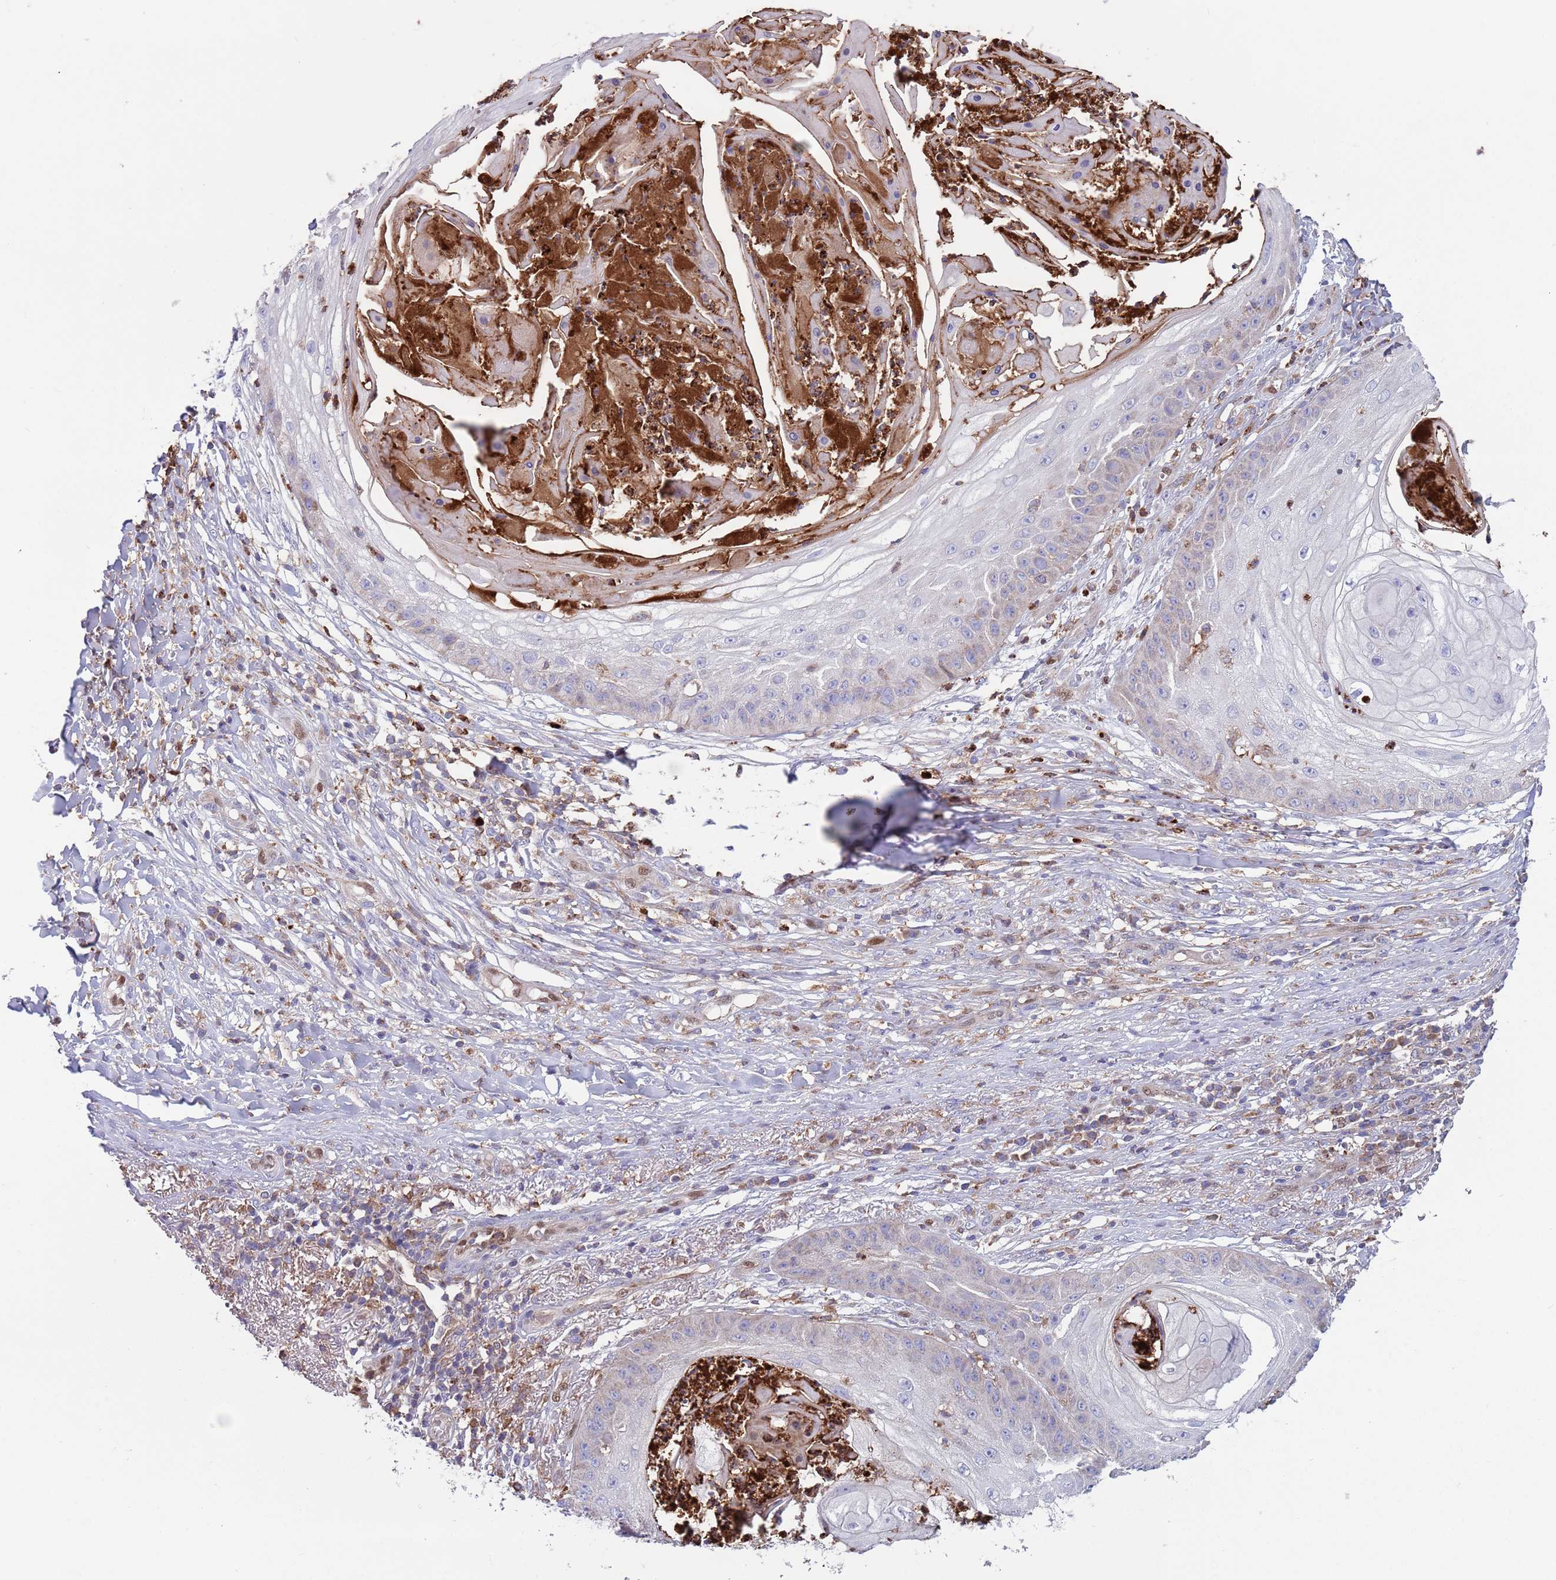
{"staining": {"intensity": "weak", "quantity": "<25%", "location": "cytoplasmic/membranous"}, "tissue": "skin cancer", "cell_type": "Tumor cells", "image_type": "cancer", "snomed": [{"axis": "morphology", "description": "Squamous cell carcinoma, NOS"}, {"axis": "topography", "description": "Skin"}], "caption": "A histopathology image of human skin cancer is negative for staining in tumor cells. (DAB (3,3'-diaminobenzidine) immunohistochemistry with hematoxylin counter stain).", "gene": "DDT", "patient": {"sex": "male", "age": 70}}